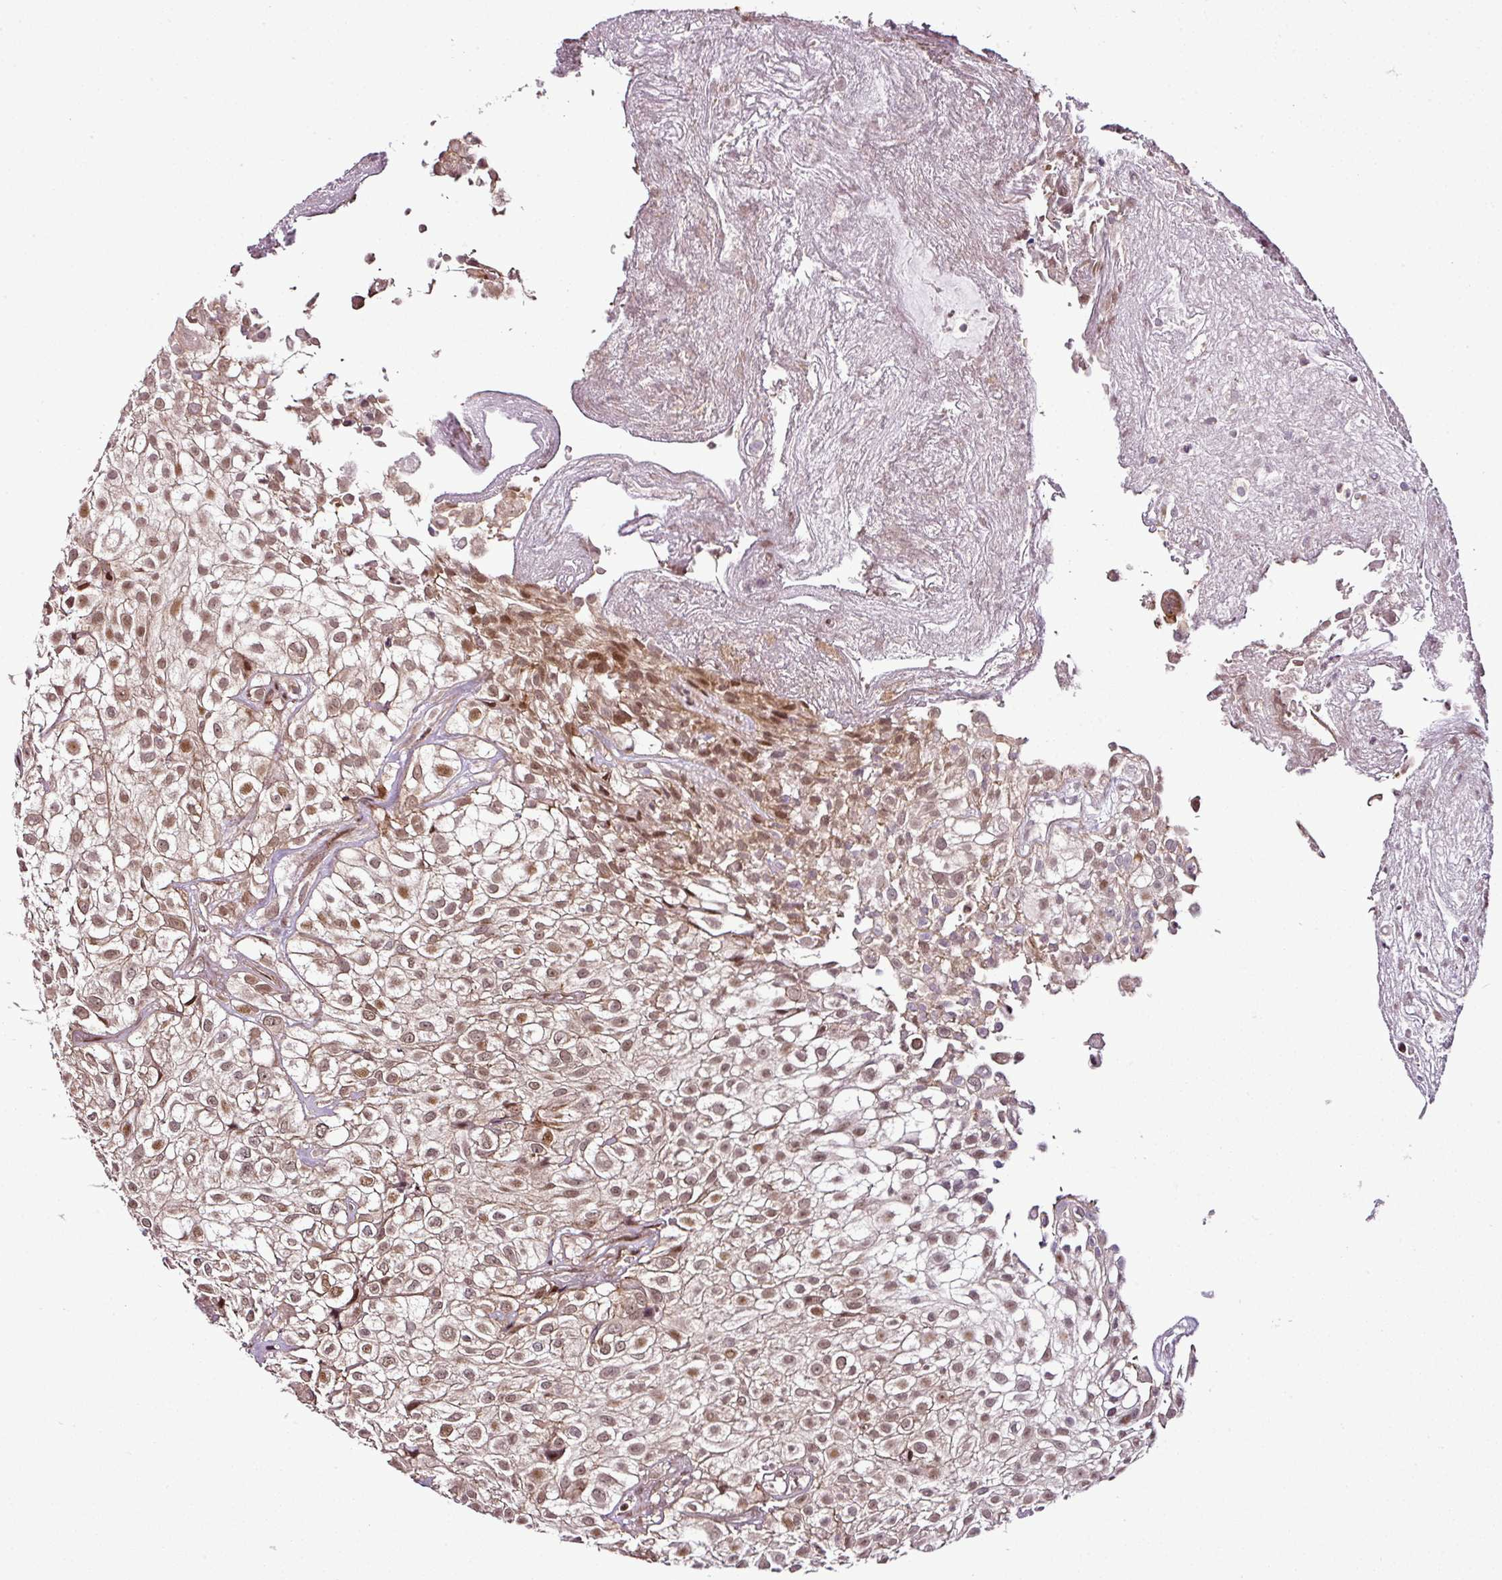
{"staining": {"intensity": "weak", "quantity": ">75%", "location": "cytoplasmic/membranous,nuclear"}, "tissue": "urothelial cancer", "cell_type": "Tumor cells", "image_type": "cancer", "snomed": [{"axis": "morphology", "description": "Urothelial carcinoma, High grade"}, {"axis": "topography", "description": "Urinary bladder"}], "caption": "Weak cytoplasmic/membranous and nuclear protein staining is present in about >75% of tumor cells in high-grade urothelial carcinoma.", "gene": "COPRS", "patient": {"sex": "male", "age": 56}}